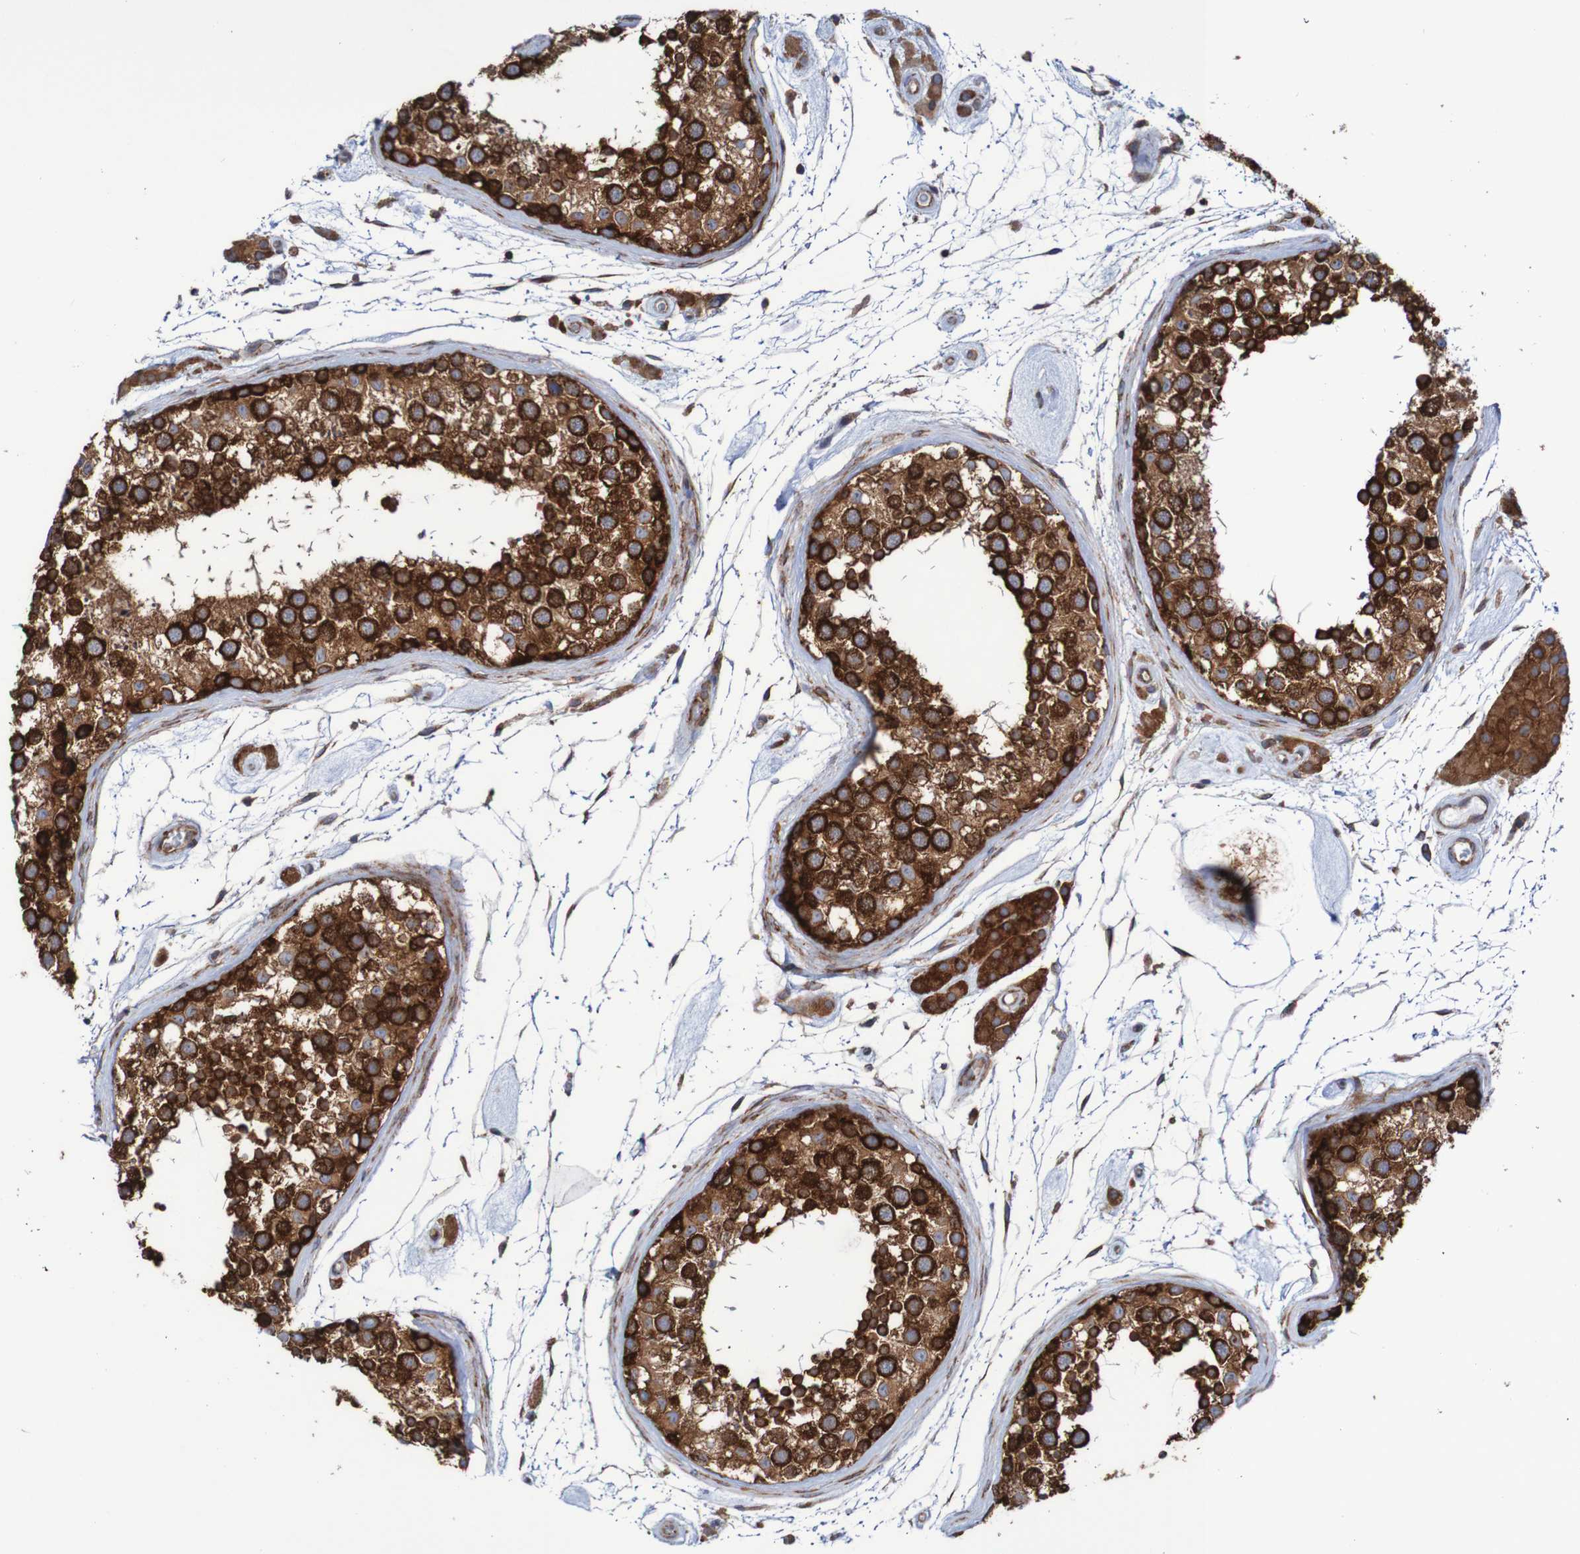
{"staining": {"intensity": "strong", "quantity": ">75%", "location": "cytoplasmic/membranous"}, "tissue": "testis", "cell_type": "Cells in seminiferous ducts", "image_type": "normal", "snomed": [{"axis": "morphology", "description": "Normal tissue, NOS"}, {"axis": "topography", "description": "Testis"}], "caption": "IHC staining of benign testis, which shows high levels of strong cytoplasmic/membranous positivity in approximately >75% of cells in seminiferous ducts indicating strong cytoplasmic/membranous protein expression. The staining was performed using DAB (3,3'-diaminobenzidine) (brown) for protein detection and nuclei were counterstained in hematoxylin (blue).", "gene": "FXR2", "patient": {"sex": "male", "age": 46}}